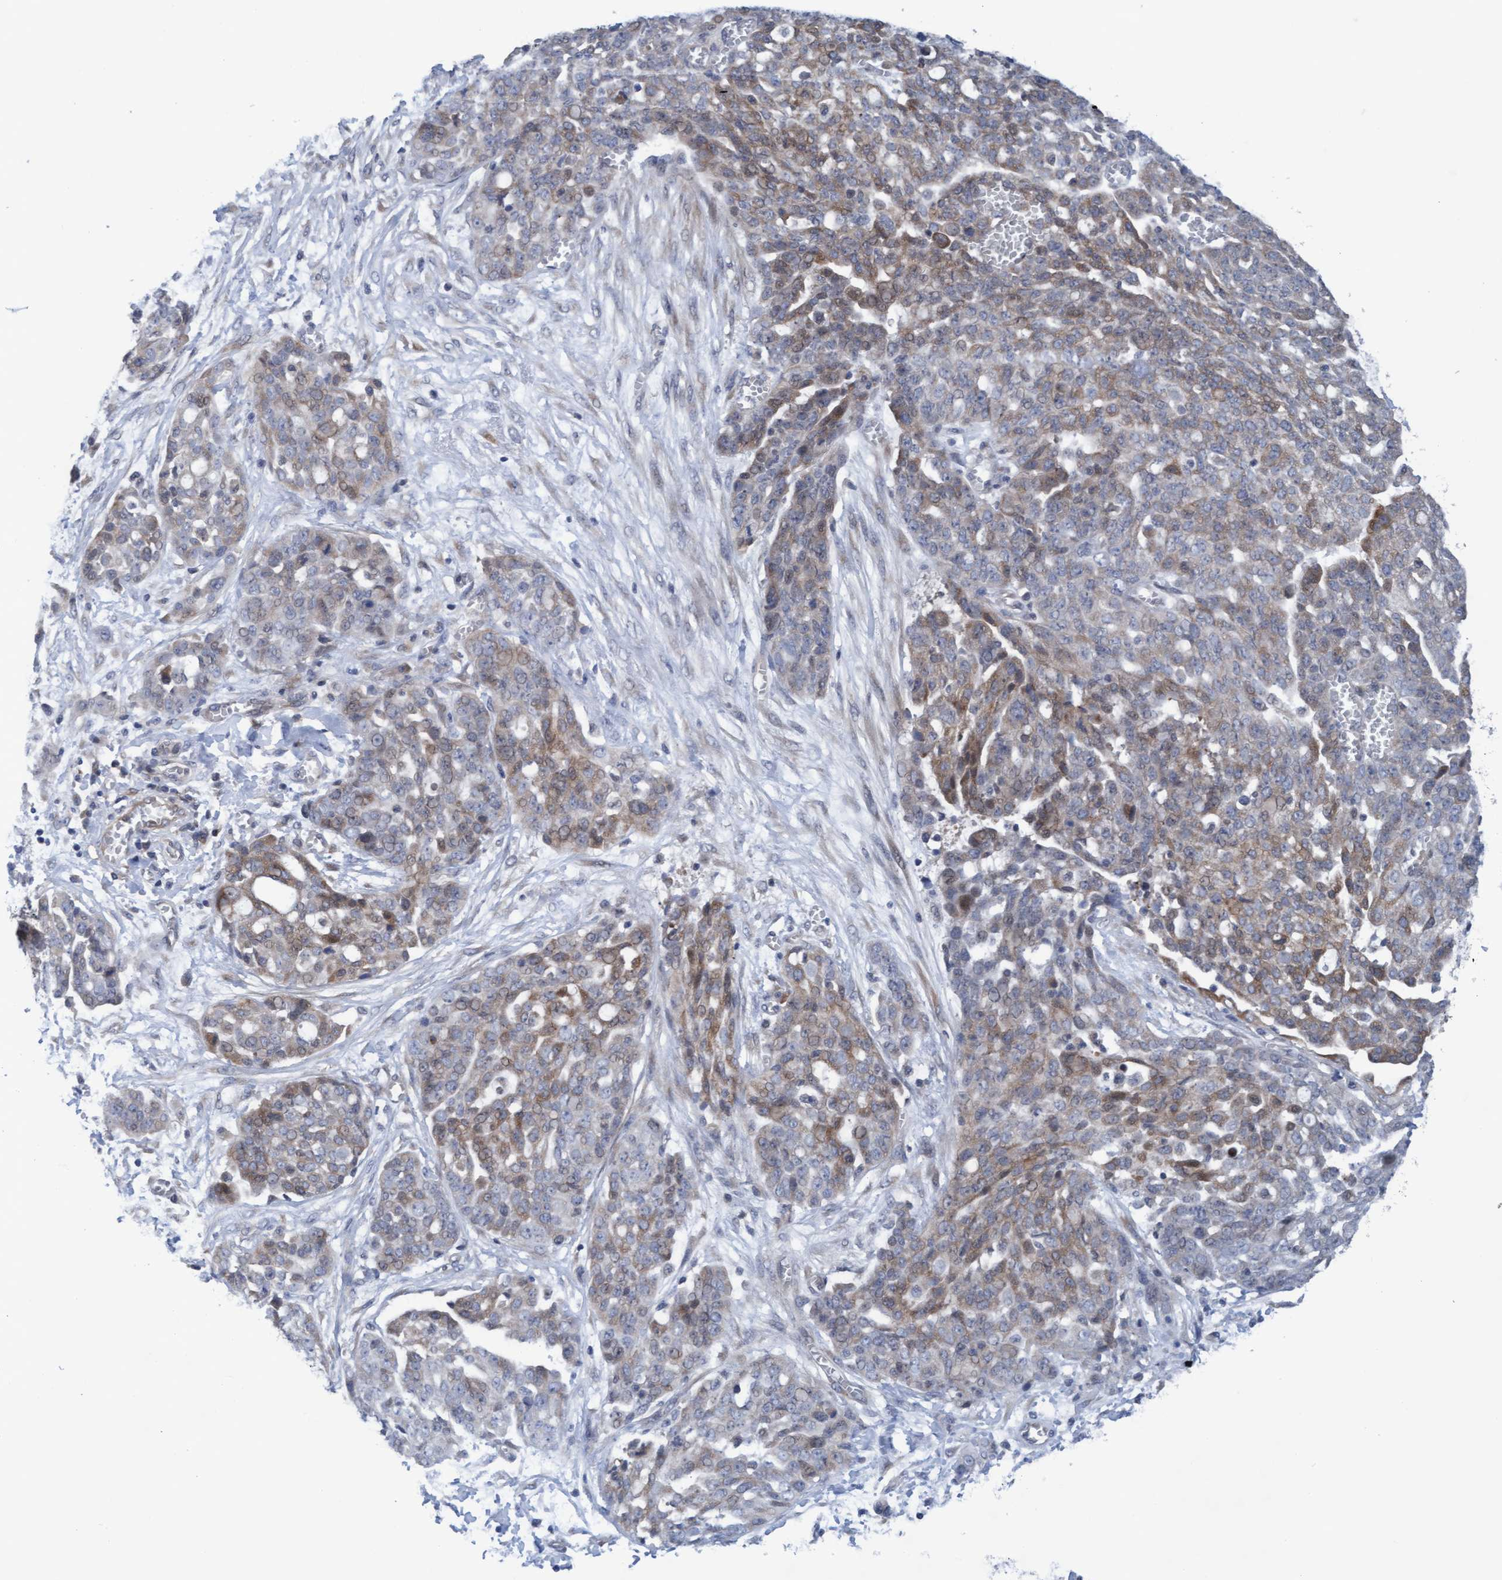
{"staining": {"intensity": "weak", "quantity": "25%-75%", "location": "cytoplasmic/membranous"}, "tissue": "ovarian cancer", "cell_type": "Tumor cells", "image_type": "cancer", "snomed": [{"axis": "morphology", "description": "Cystadenocarcinoma, serous, NOS"}, {"axis": "topography", "description": "Soft tissue"}, {"axis": "topography", "description": "Ovary"}], "caption": "Immunohistochemical staining of human serous cystadenocarcinoma (ovarian) reveals low levels of weak cytoplasmic/membranous protein staining in approximately 25%-75% of tumor cells. (brown staining indicates protein expression, while blue staining denotes nuclei).", "gene": "PLCD1", "patient": {"sex": "female", "age": 57}}